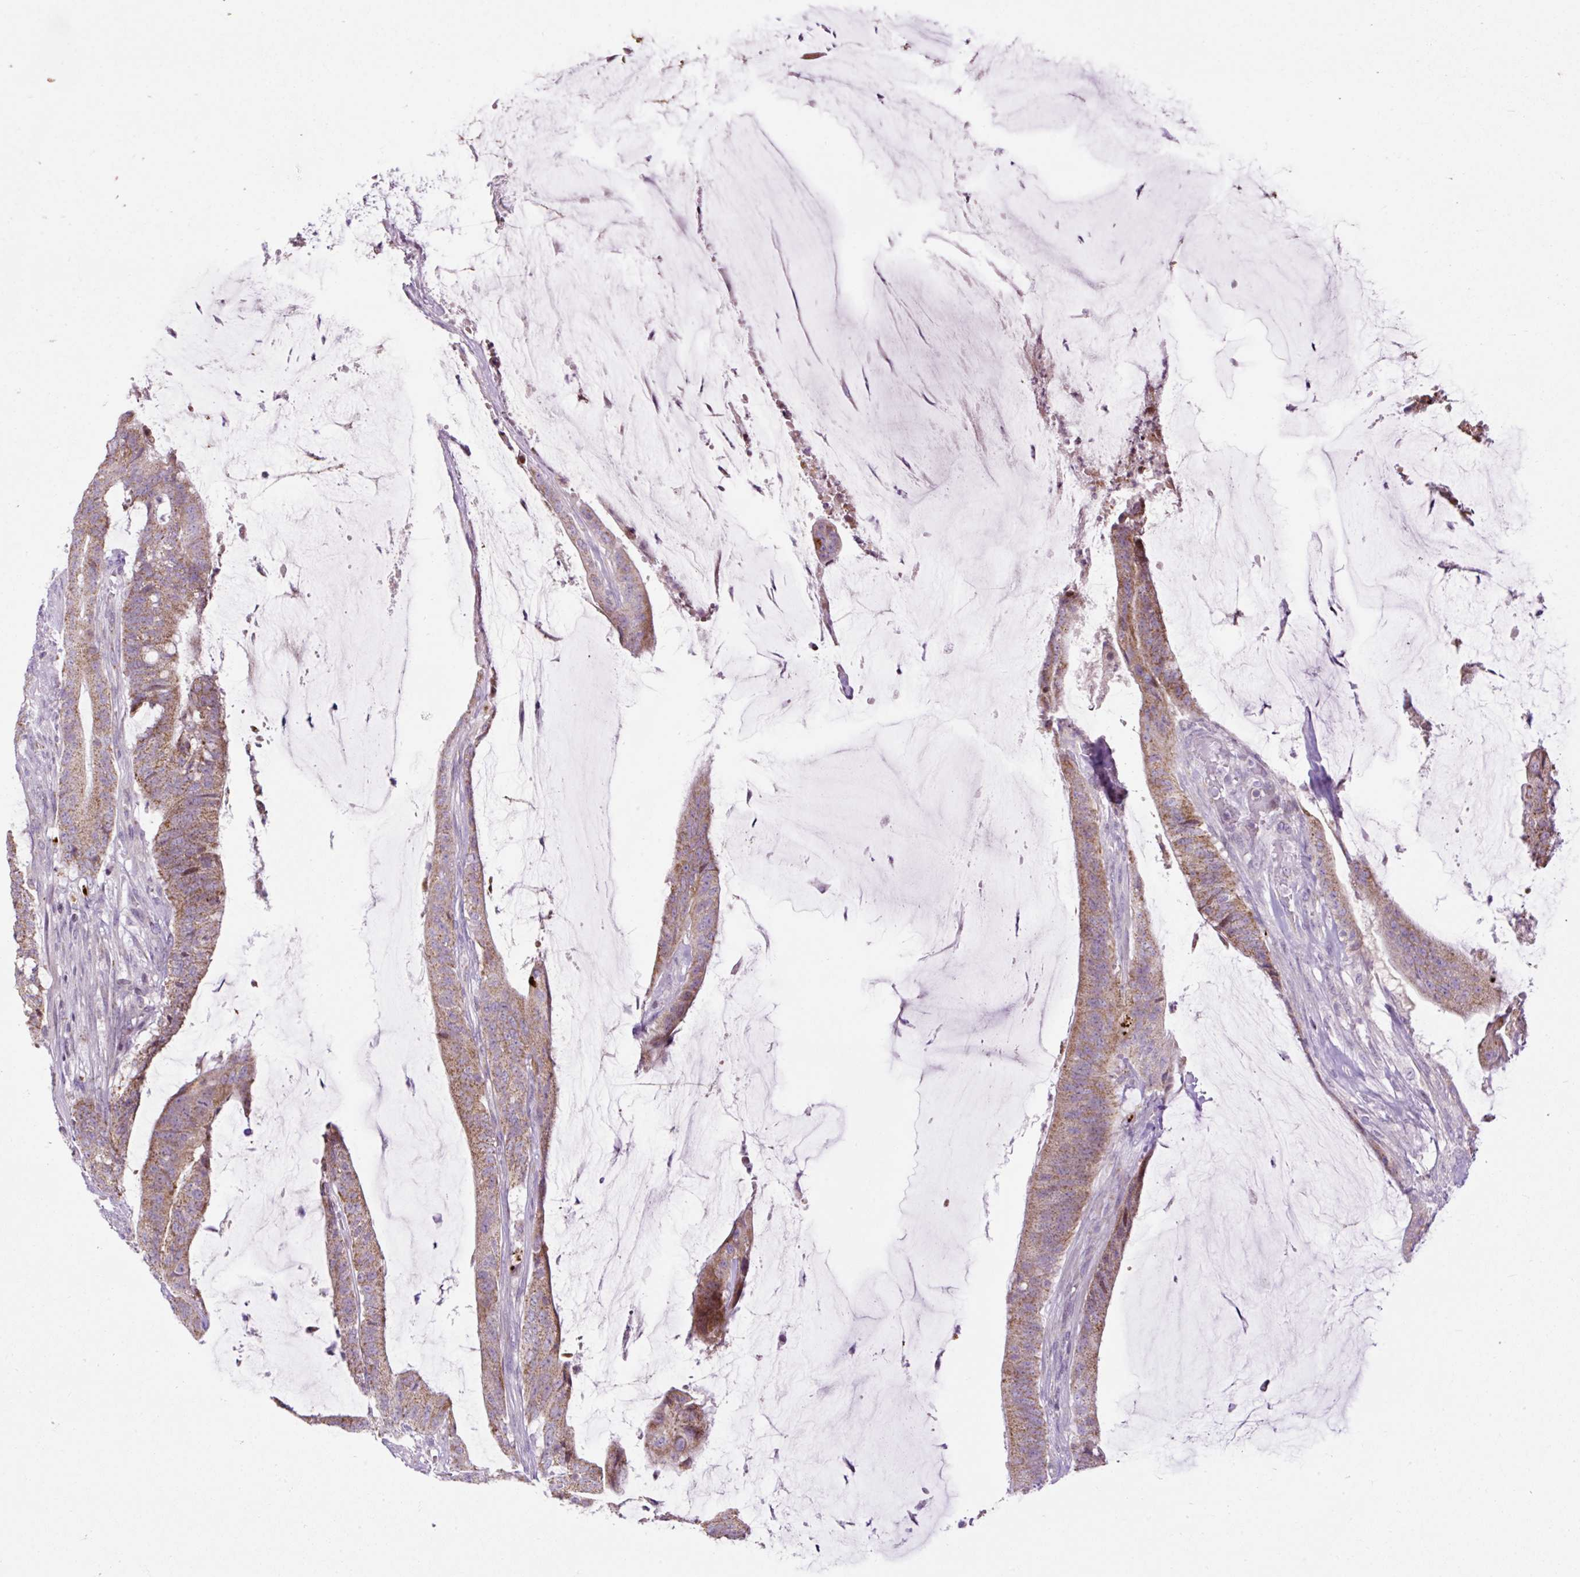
{"staining": {"intensity": "moderate", "quantity": ">75%", "location": "cytoplasmic/membranous"}, "tissue": "colorectal cancer", "cell_type": "Tumor cells", "image_type": "cancer", "snomed": [{"axis": "morphology", "description": "Adenocarcinoma, NOS"}, {"axis": "topography", "description": "Colon"}], "caption": "A medium amount of moderate cytoplasmic/membranous expression is identified in about >75% of tumor cells in colorectal cancer (adenocarcinoma) tissue.", "gene": "FMC1", "patient": {"sex": "female", "age": 43}}